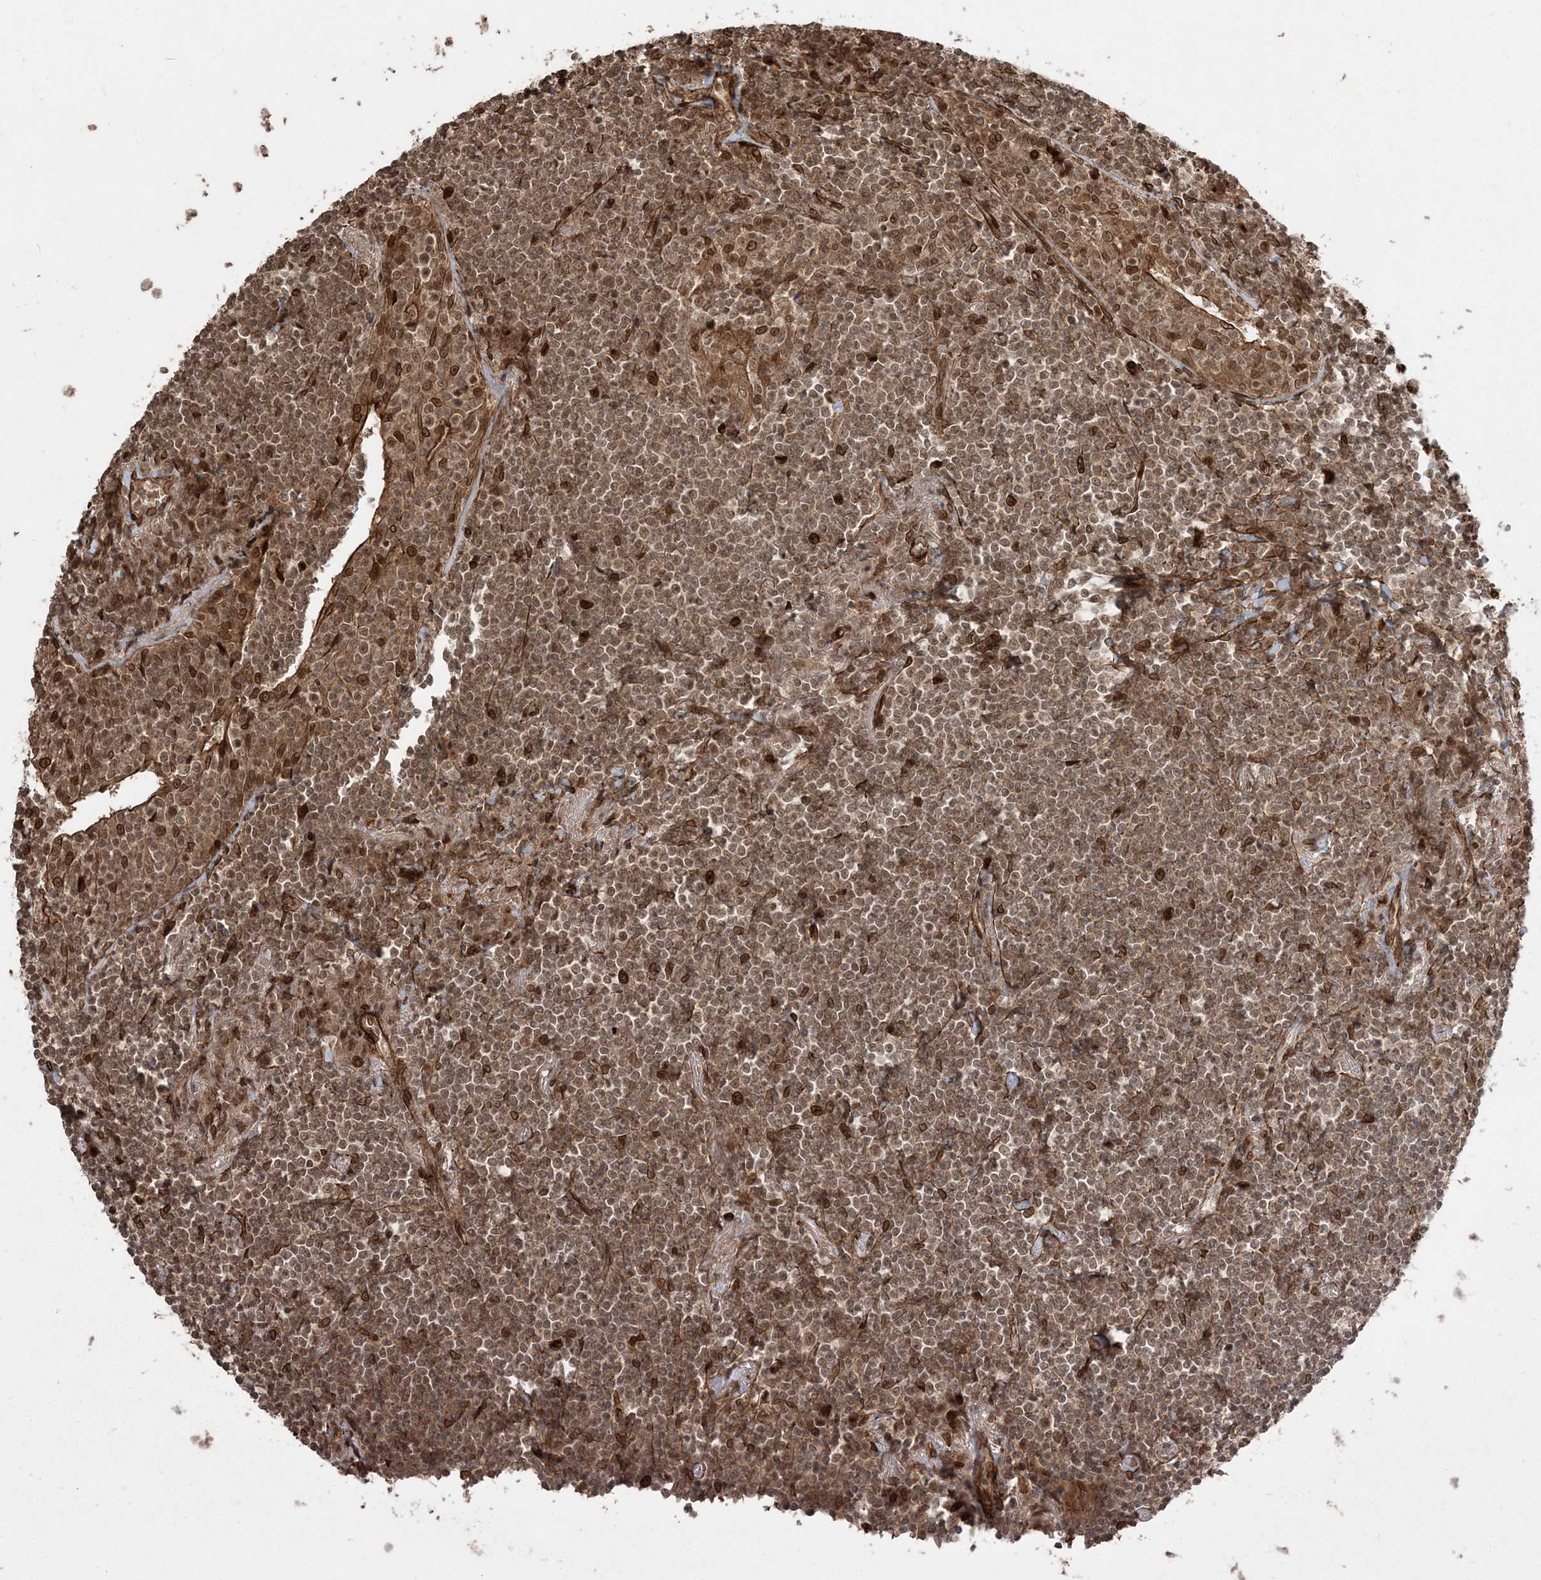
{"staining": {"intensity": "moderate", "quantity": ">75%", "location": "cytoplasmic/membranous,nuclear"}, "tissue": "lymphoma", "cell_type": "Tumor cells", "image_type": "cancer", "snomed": [{"axis": "morphology", "description": "Malignant lymphoma, non-Hodgkin's type, Low grade"}, {"axis": "topography", "description": "Lung"}], "caption": "Human malignant lymphoma, non-Hodgkin's type (low-grade) stained for a protein (brown) demonstrates moderate cytoplasmic/membranous and nuclear positive staining in approximately >75% of tumor cells.", "gene": "ETAA1", "patient": {"sex": "female", "age": 71}}